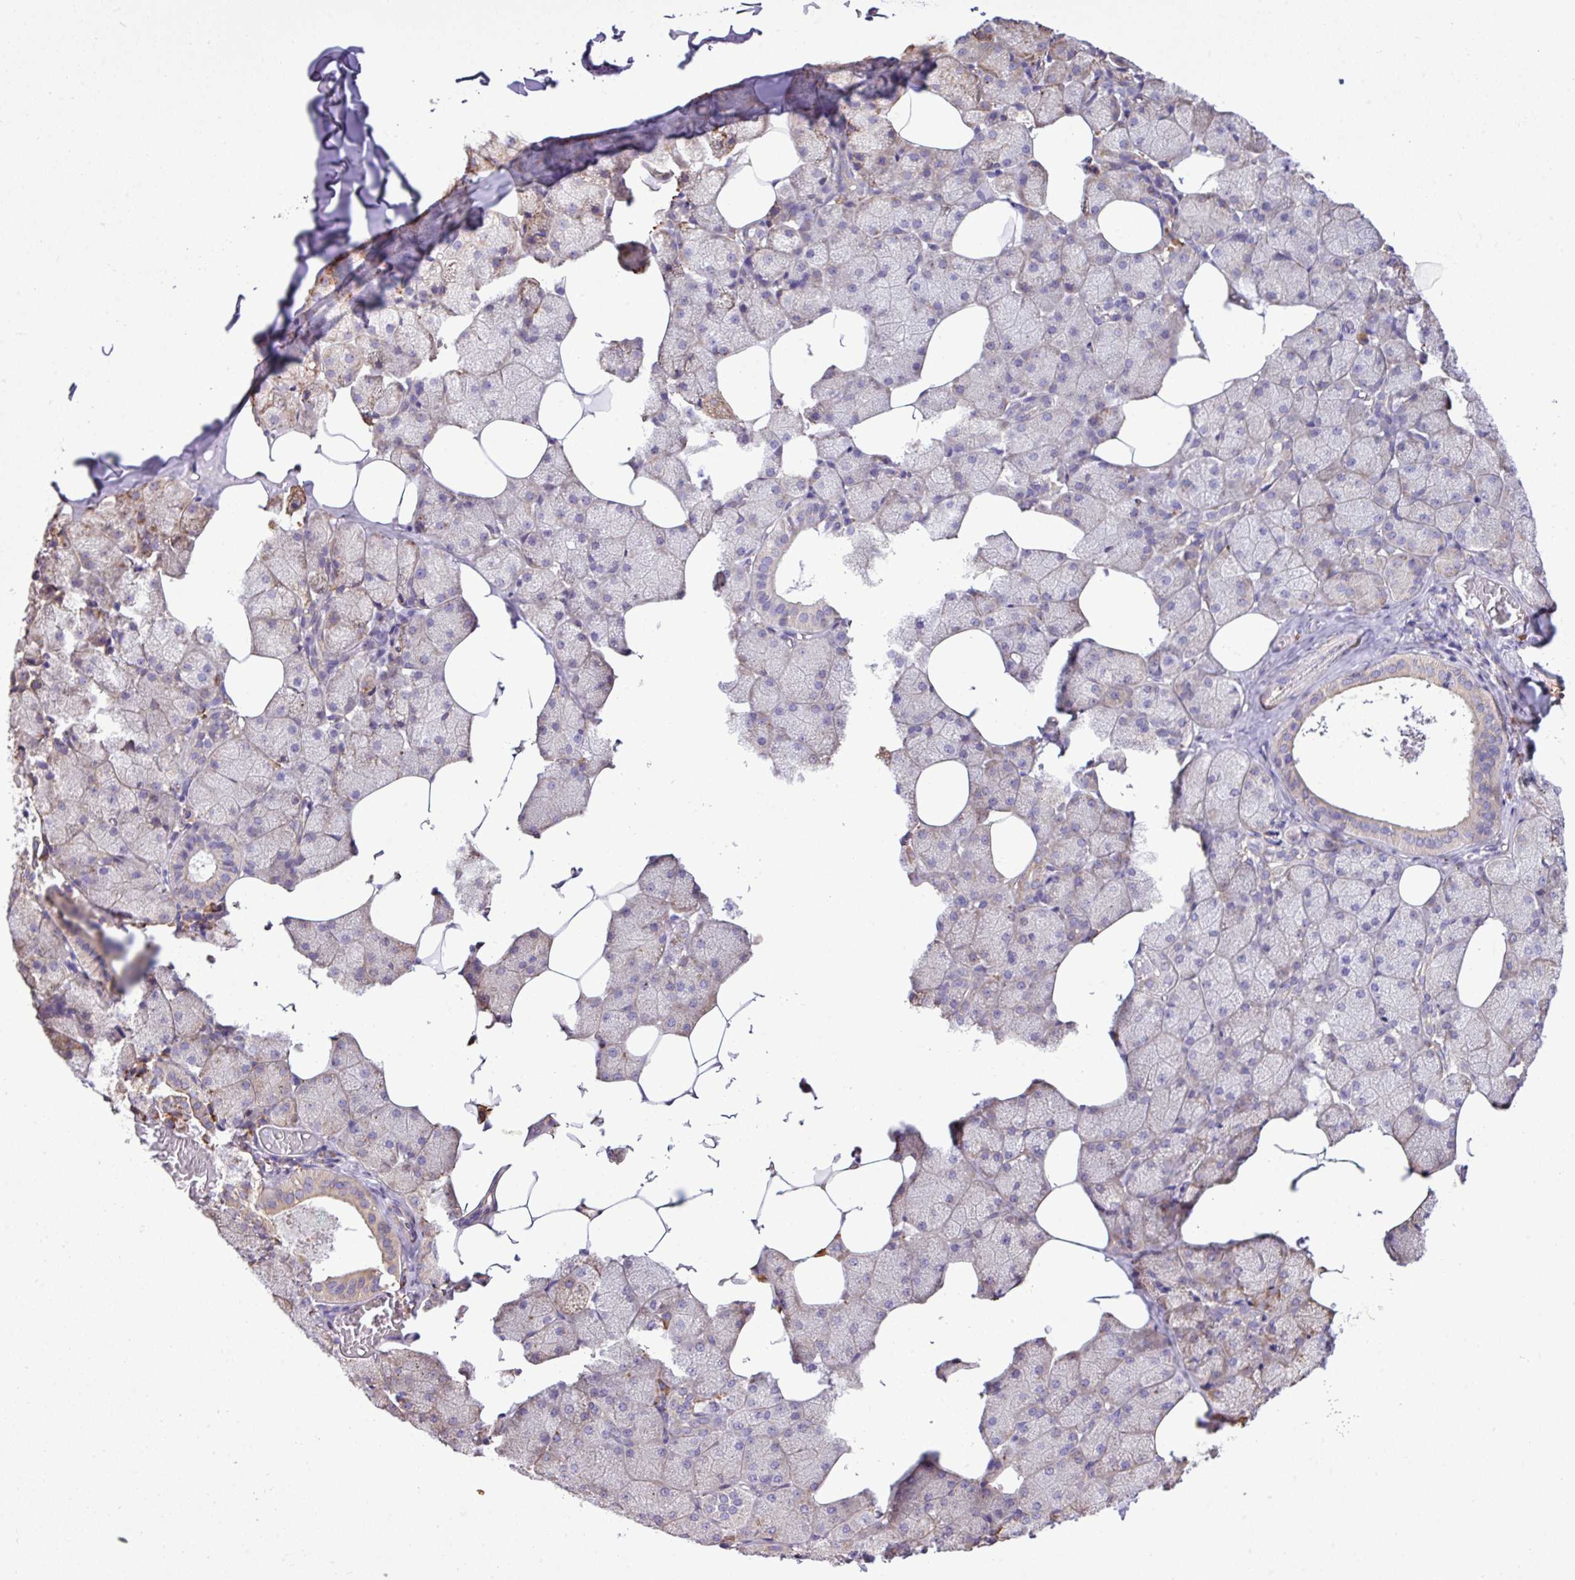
{"staining": {"intensity": "weak", "quantity": "<25%", "location": "cytoplasmic/membranous"}, "tissue": "salivary gland", "cell_type": "Glandular cells", "image_type": "normal", "snomed": [{"axis": "morphology", "description": "Normal tissue, NOS"}, {"axis": "topography", "description": "Salivary gland"}, {"axis": "topography", "description": "Peripheral nerve tissue"}], "caption": "DAB (3,3'-diaminobenzidine) immunohistochemical staining of unremarkable salivary gland reveals no significant positivity in glandular cells.", "gene": "ZSCAN5A", "patient": {"sex": "male", "age": 38}}